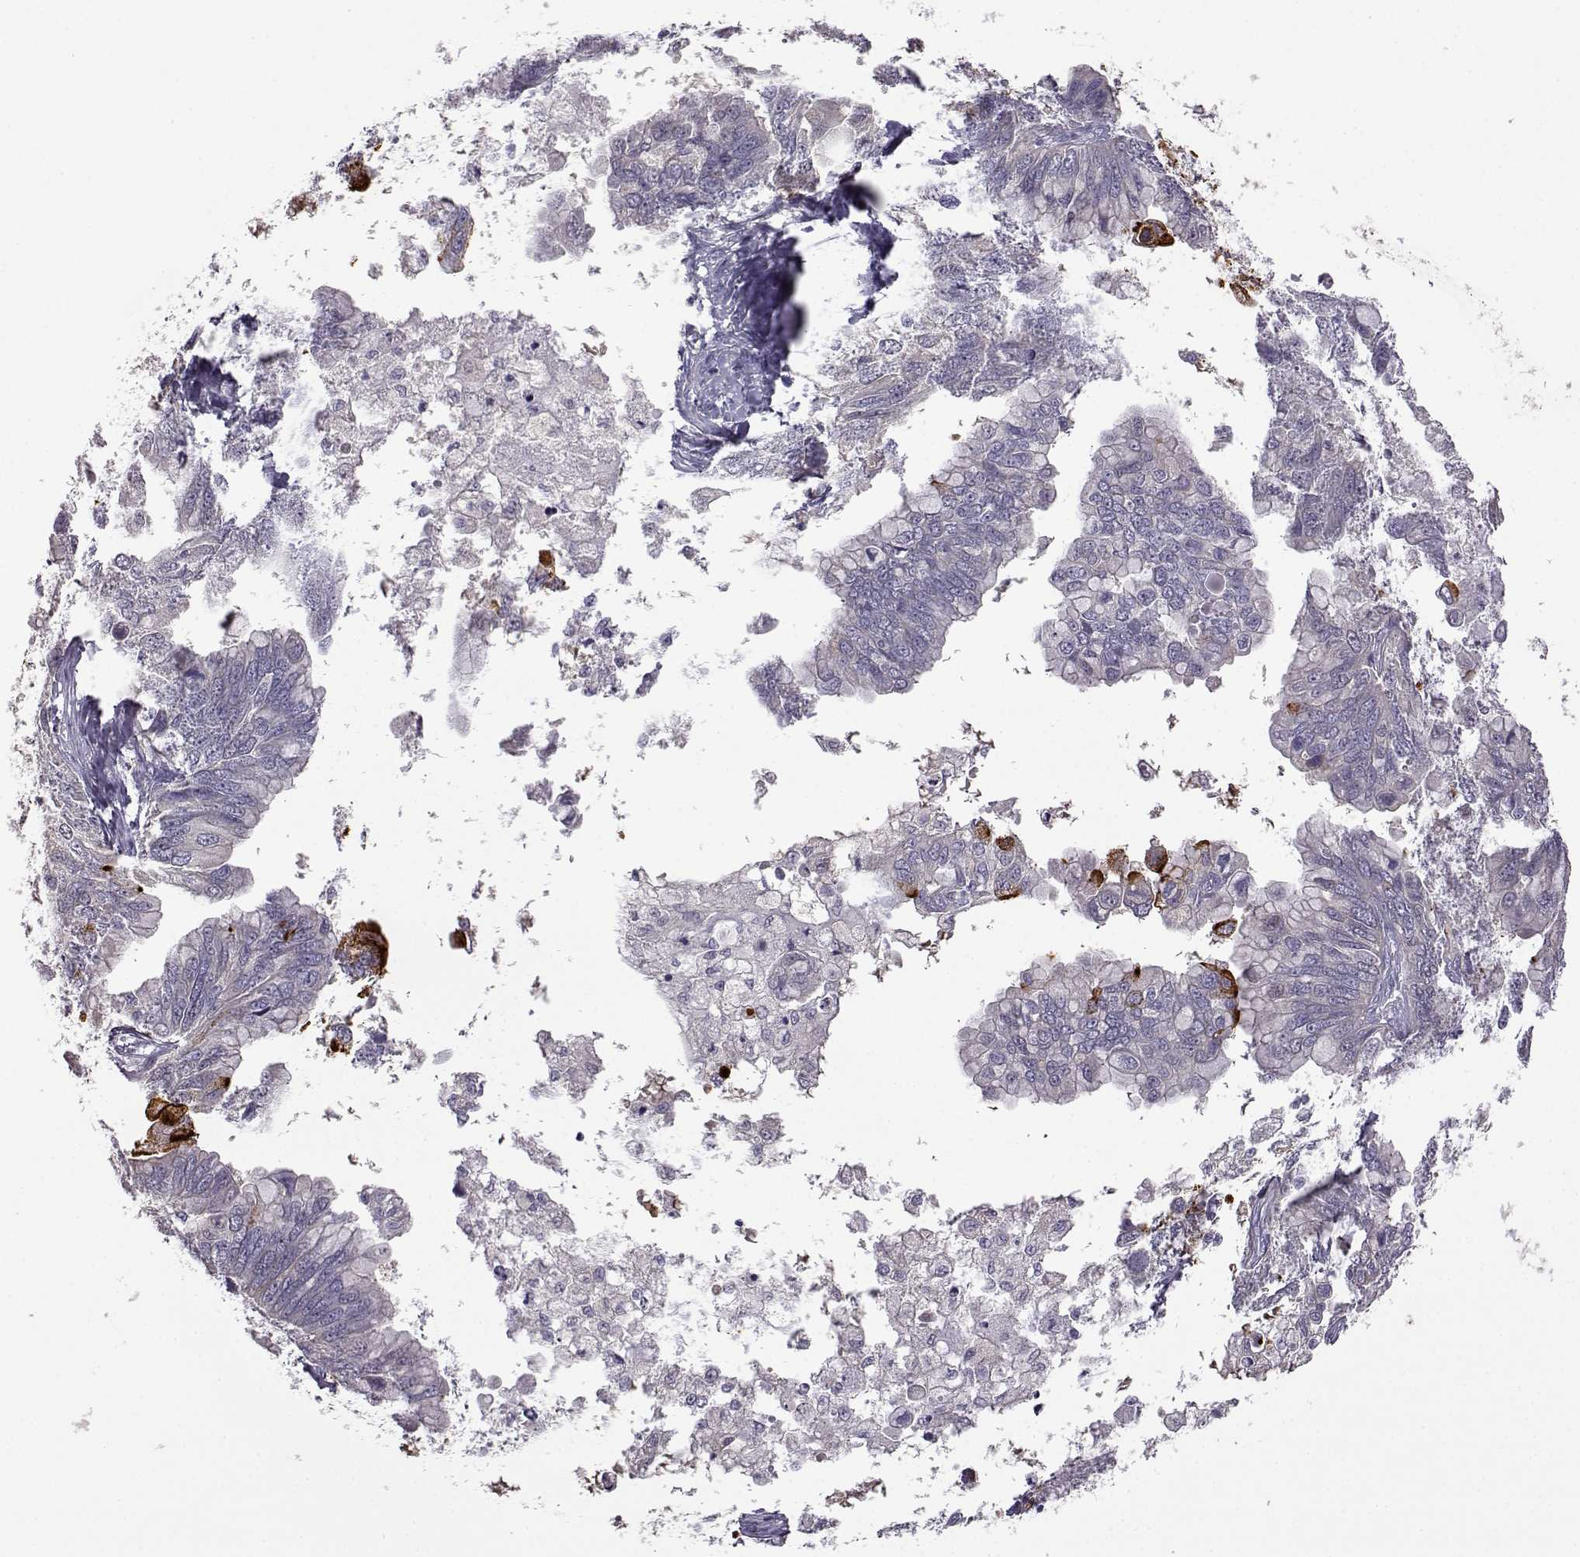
{"staining": {"intensity": "negative", "quantity": "none", "location": "none"}, "tissue": "ovarian cancer", "cell_type": "Tumor cells", "image_type": "cancer", "snomed": [{"axis": "morphology", "description": "Cystadenocarcinoma, mucinous, NOS"}, {"axis": "topography", "description": "Ovary"}], "caption": "Immunohistochemical staining of mucinous cystadenocarcinoma (ovarian) shows no significant expression in tumor cells.", "gene": "VGF", "patient": {"sex": "female", "age": 76}}